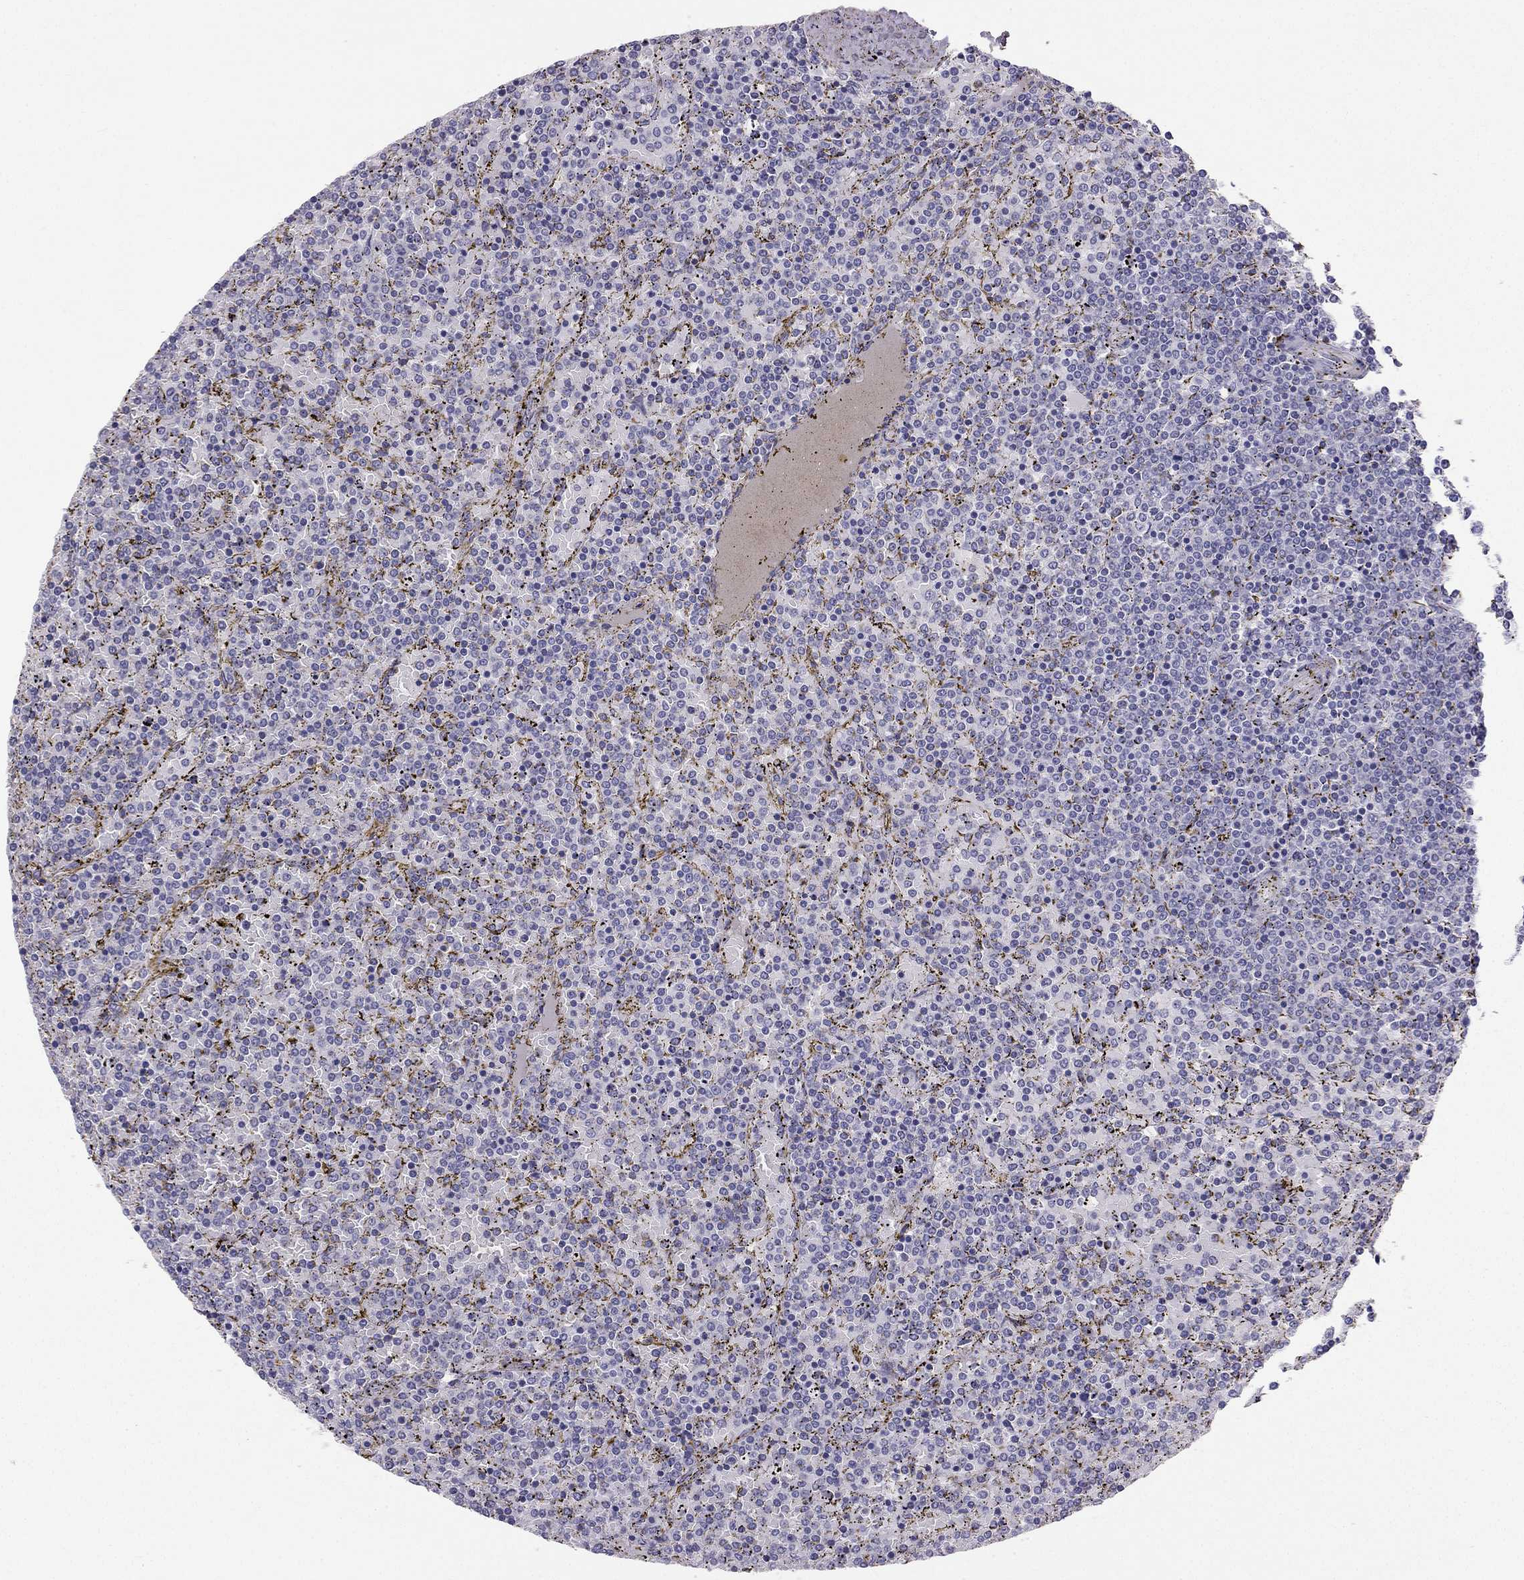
{"staining": {"intensity": "negative", "quantity": "none", "location": "none"}, "tissue": "lymphoma", "cell_type": "Tumor cells", "image_type": "cancer", "snomed": [{"axis": "morphology", "description": "Malignant lymphoma, non-Hodgkin's type, Low grade"}, {"axis": "topography", "description": "Spleen"}], "caption": "Malignant lymphoma, non-Hodgkin's type (low-grade) stained for a protein using immunohistochemistry displays no positivity tumor cells.", "gene": "LMTK3", "patient": {"sex": "female", "age": 77}}